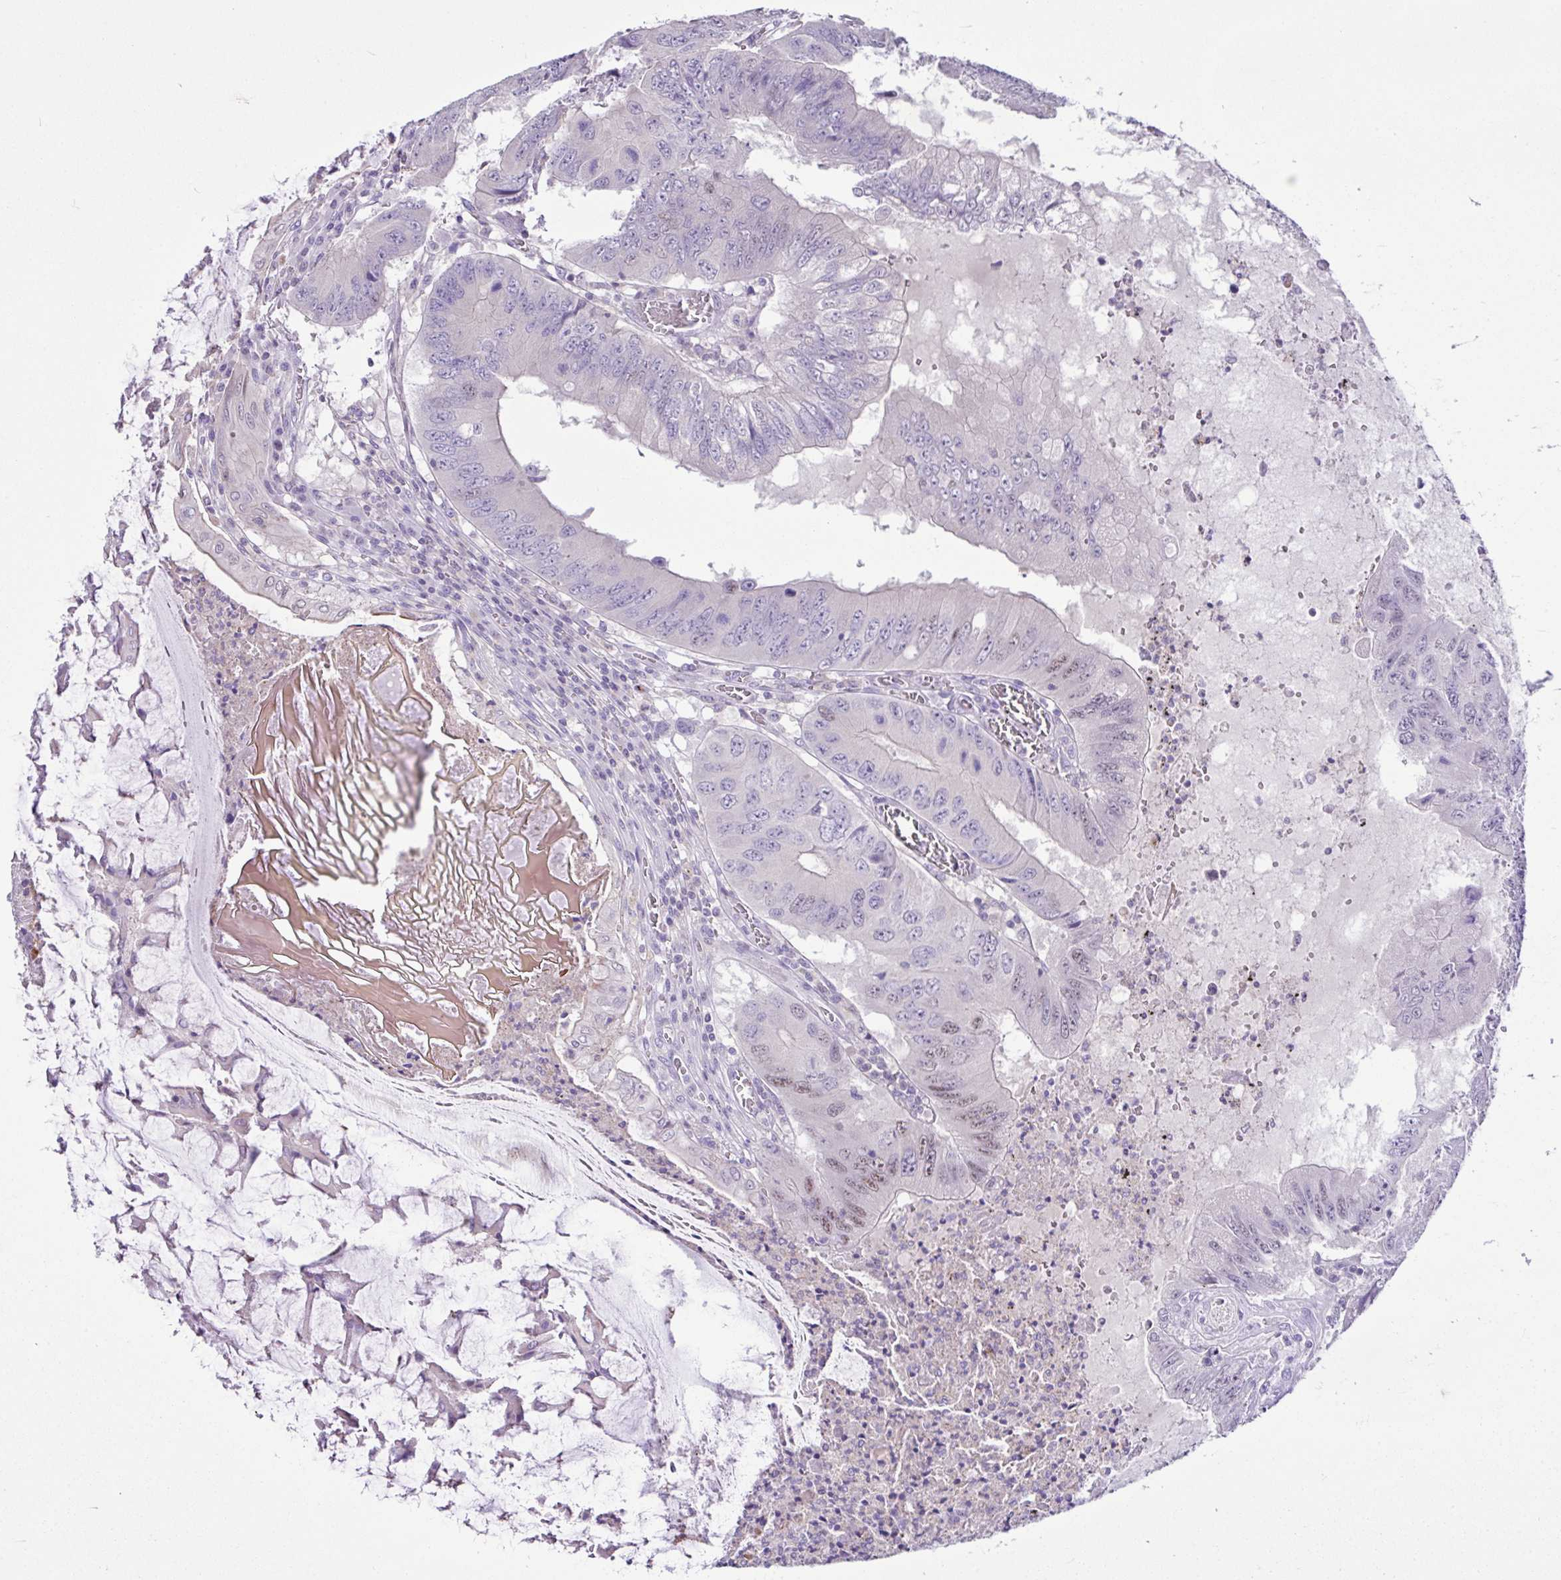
{"staining": {"intensity": "moderate", "quantity": "<25%", "location": "nuclear"}, "tissue": "colorectal cancer", "cell_type": "Tumor cells", "image_type": "cancer", "snomed": [{"axis": "morphology", "description": "Adenocarcinoma, NOS"}, {"axis": "topography", "description": "Colon"}], "caption": "Protein expression analysis of human adenocarcinoma (colorectal) reveals moderate nuclear expression in approximately <25% of tumor cells.", "gene": "D2HGDH", "patient": {"sex": "male", "age": 53}}